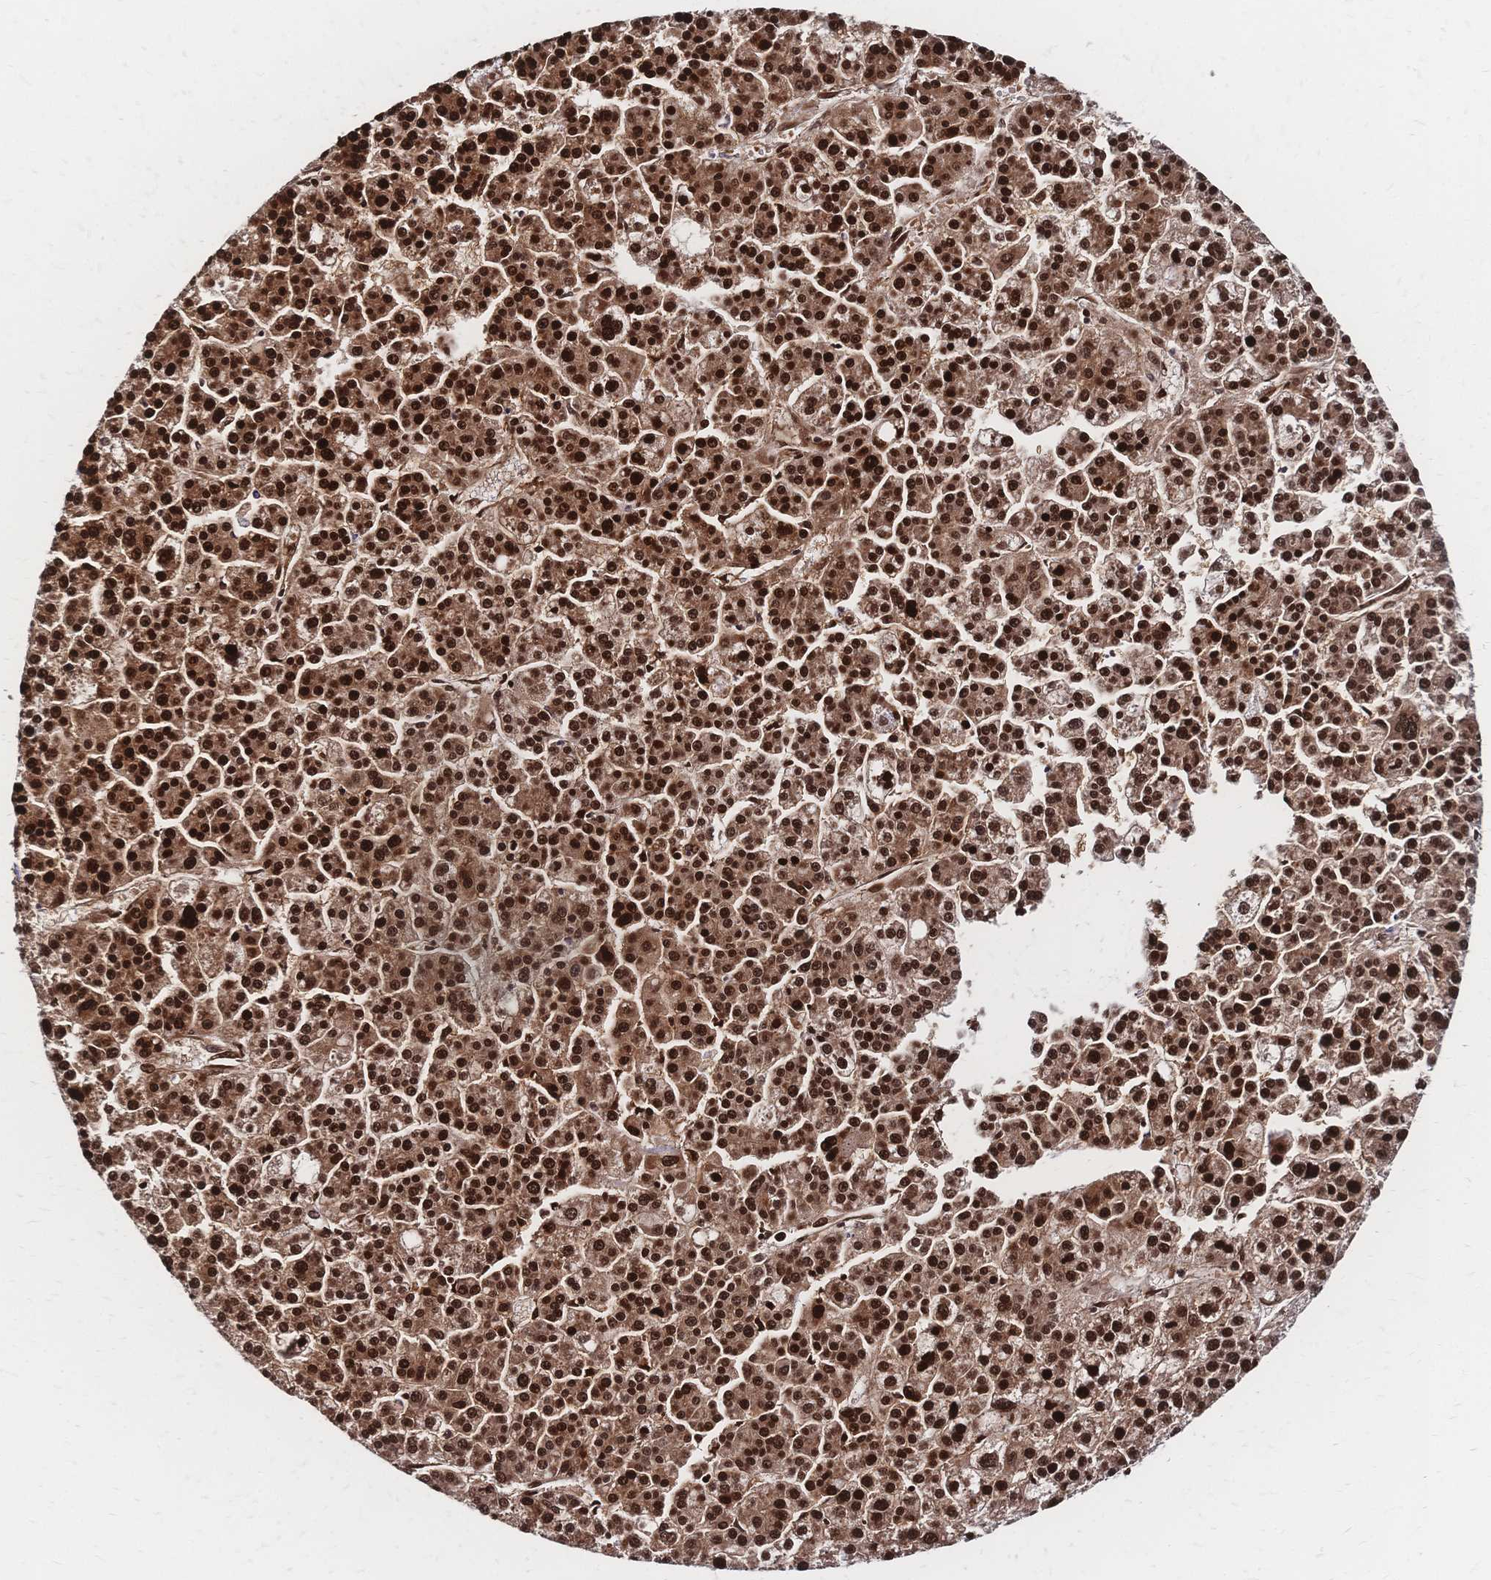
{"staining": {"intensity": "strong", "quantity": ">75%", "location": "cytoplasmic/membranous,nuclear"}, "tissue": "liver cancer", "cell_type": "Tumor cells", "image_type": "cancer", "snomed": [{"axis": "morphology", "description": "Carcinoma, Hepatocellular, NOS"}, {"axis": "topography", "description": "Liver"}], "caption": "Immunohistochemistry (IHC) photomicrograph of neoplastic tissue: hepatocellular carcinoma (liver) stained using immunohistochemistry displays high levels of strong protein expression localized specifically in the cytoplasmic/membranous and nuclear of tumor cells, appearing as a cytoplasmic/membranous and nuclear brown color.", "gene": "HDGF", "patient": {"sex": "female", "age": 58}}